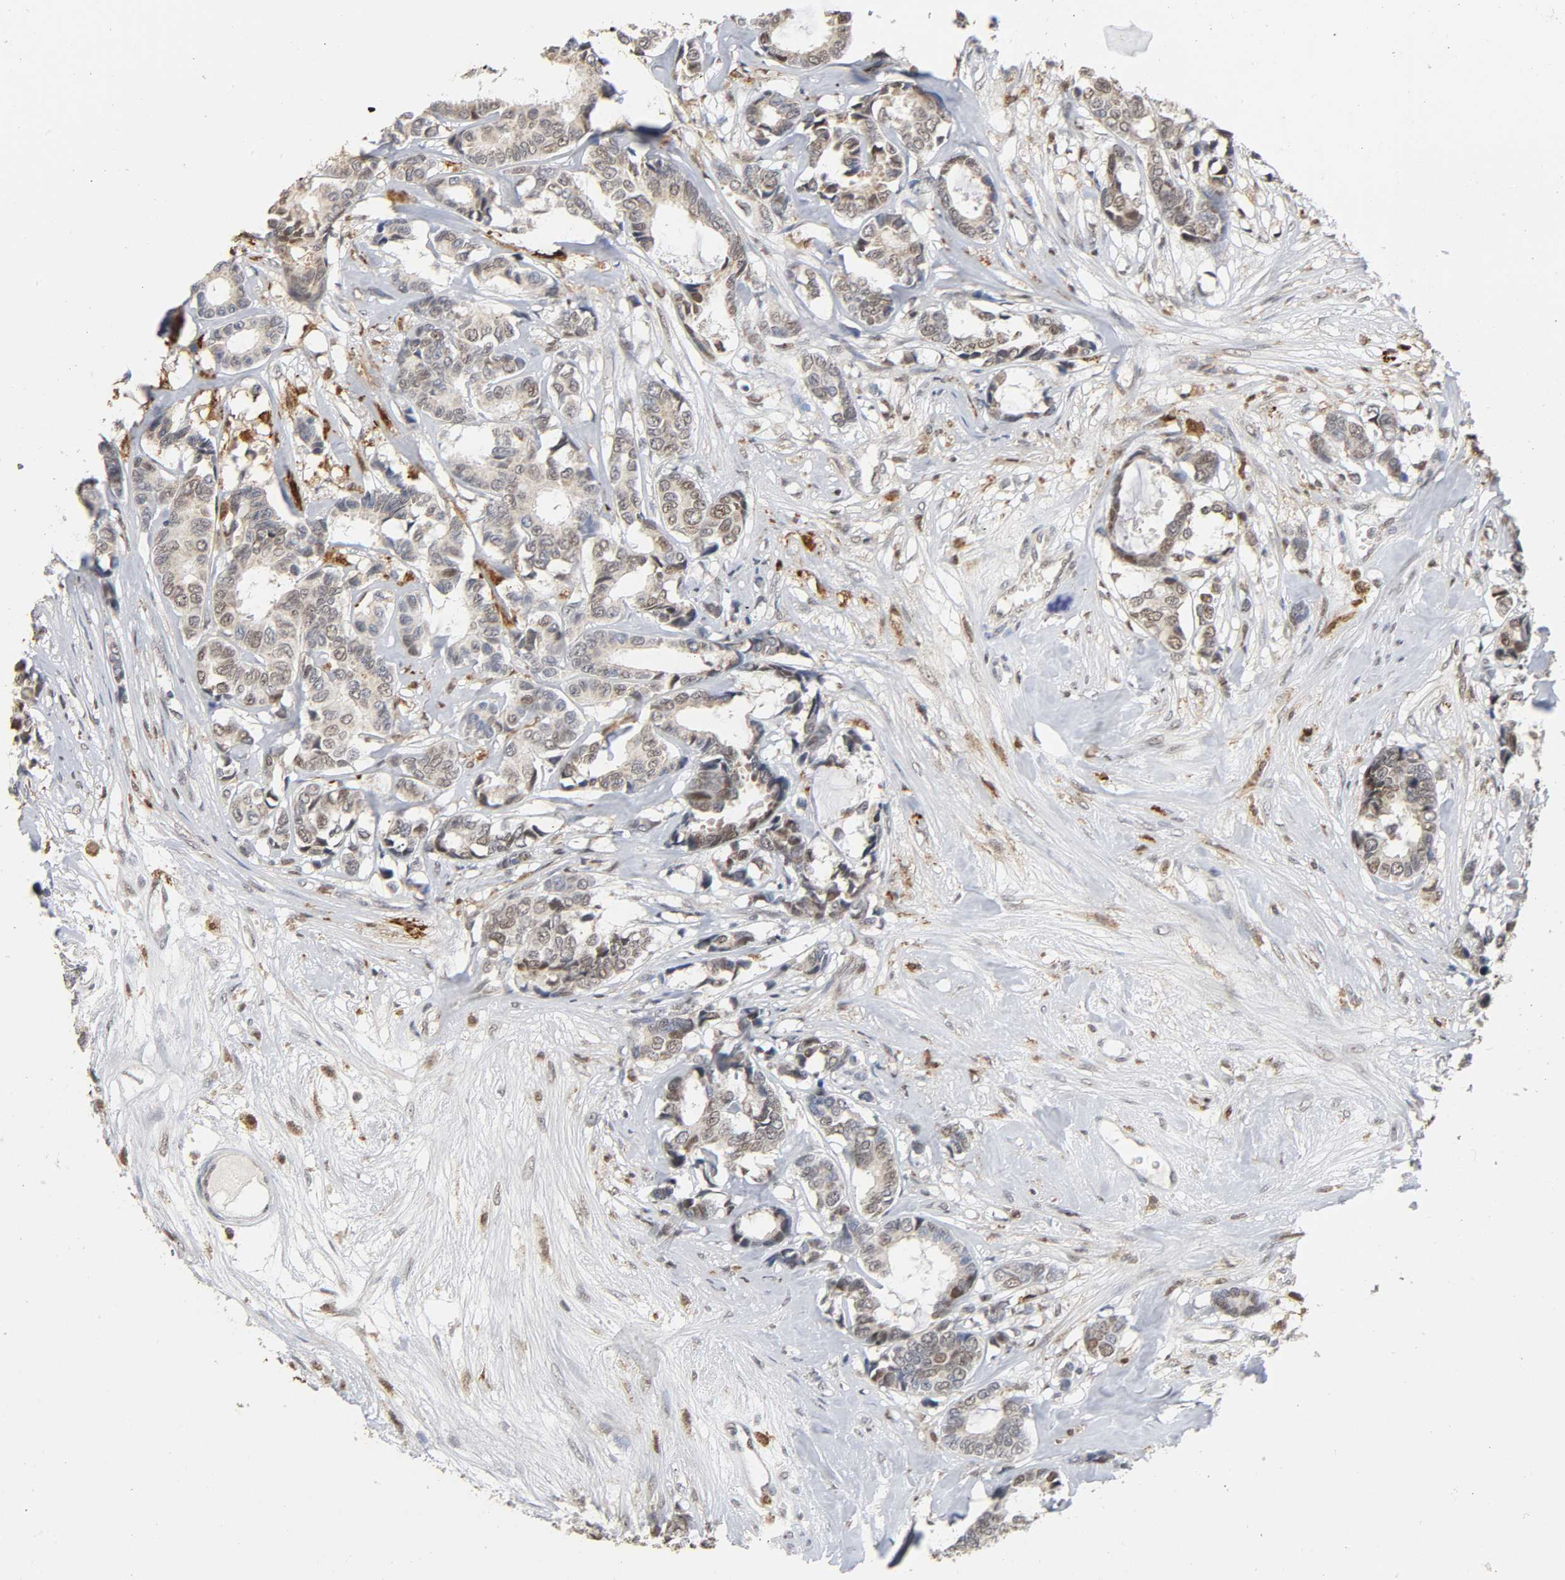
{"staining": {"intensity": "weak", "quantity": "25%-75%", "location": "cytoplasmic/membranous,nuclear"}, "tissue": "breast cancer", "cell_type": "Tumor cells", "image_type": "cancer", "snomed": [{"axis": "morphology", "description": "Duct carcinoma"}, {"axis": "topography", "description": "Breast"}], "caption": "Human breast cancer (intraductal carcinoma) stained for a protein (brown) displays weak cytoplasmic/membranous and nuclear positive positivity in about 25%-75% of tumor cells.", "gene": "KAT2B", "patient": {"sex": "female", "age": 87}}